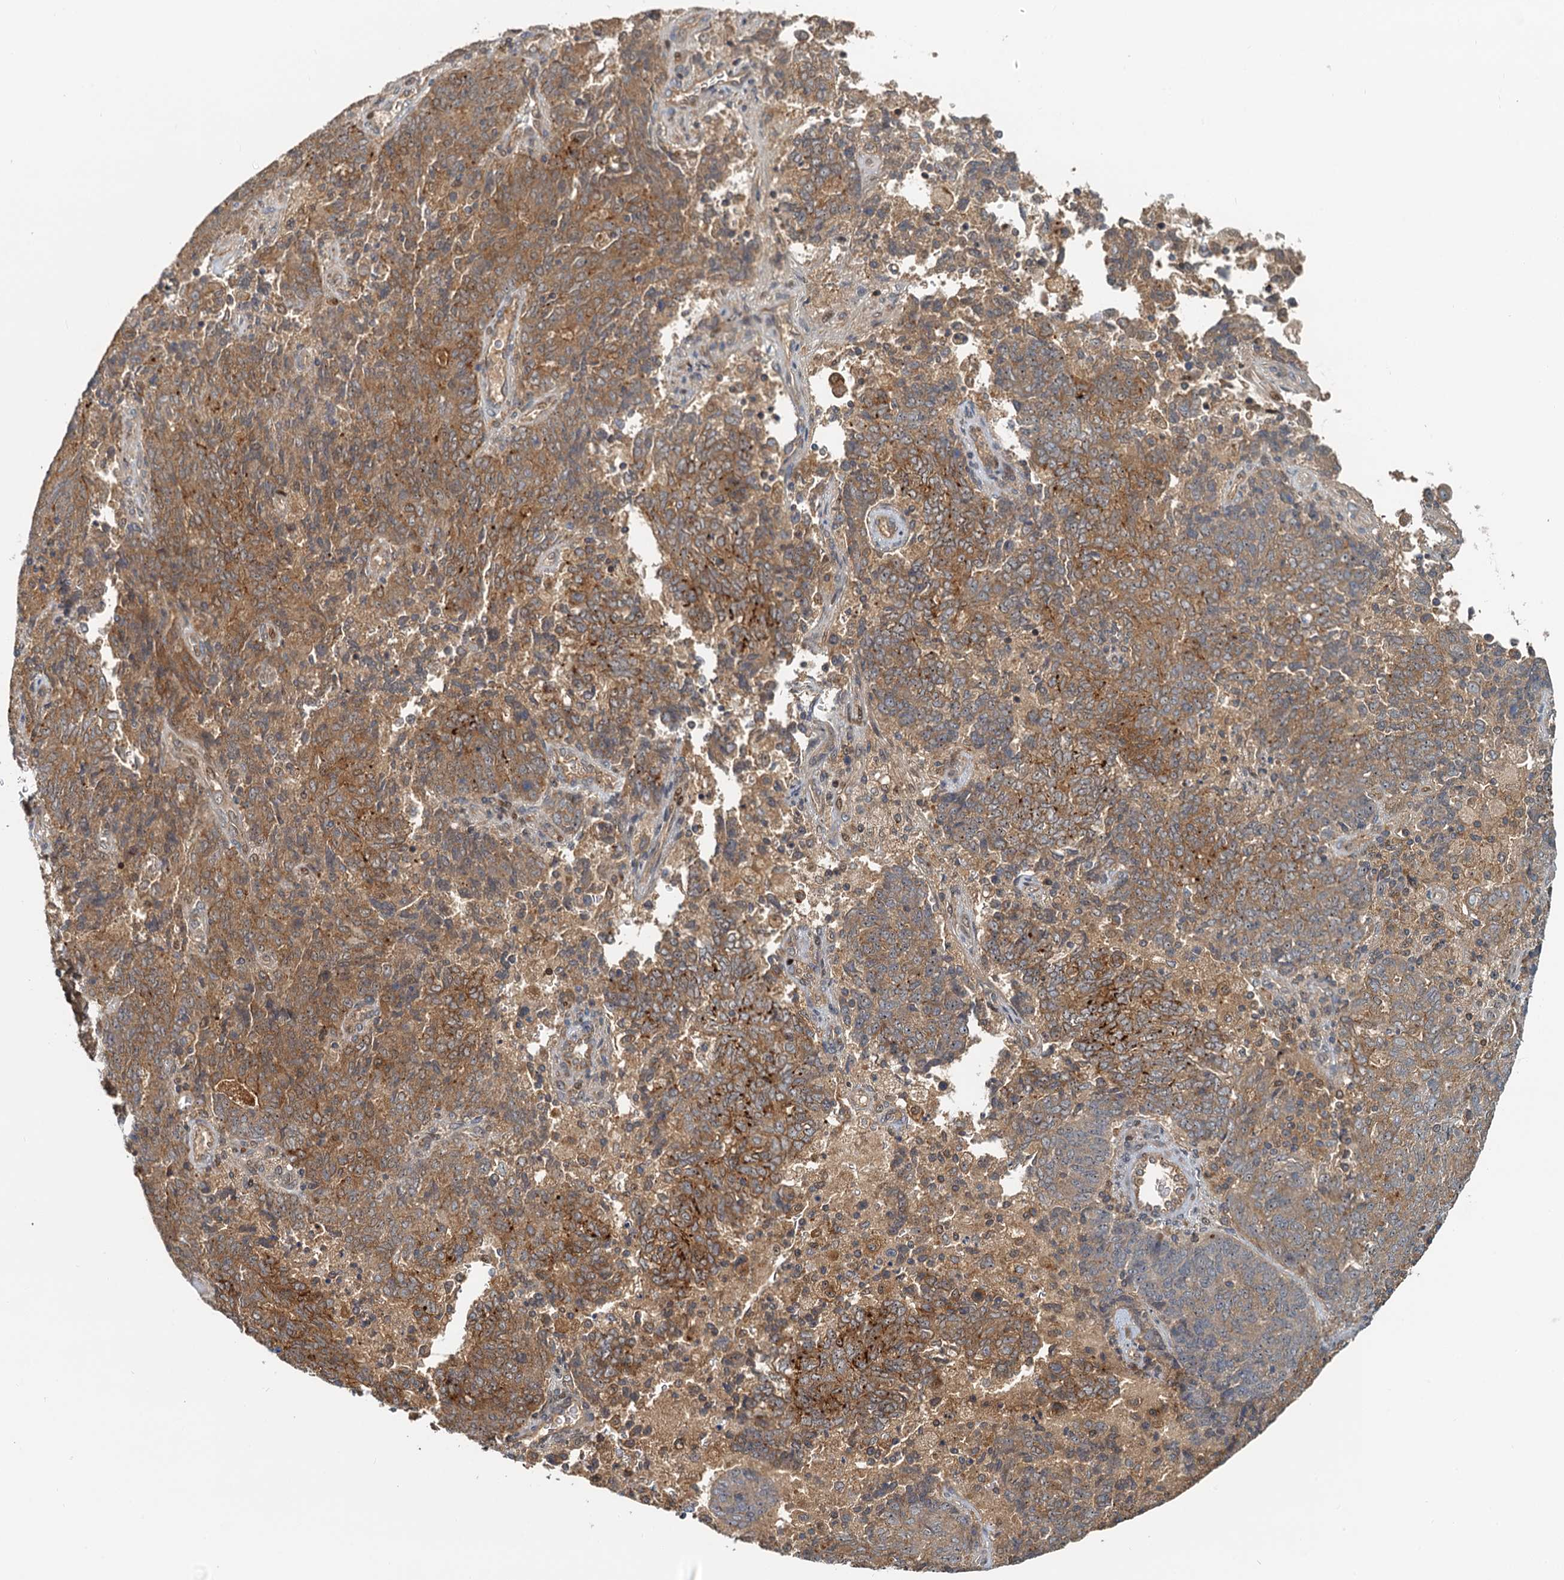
{"staining": {"intensity": "moderate", "quantity": ">75%", "location": "cytoplasmic/membranous"}, "tissue": "endometrial cancer", "cell_type": "Tumor cells", "image_type": "cancer", "snomed": [{"axis": "morphology", "description": "Adenocarcinoma, NOS"}, {"axis": "topography", "description": "Endometrium"}], "caption": "This histopathology image exhibits endometrial cancer (adenocarcinoma) stained with IHC to label a protein in brown. The cytoplasmic/membranous of tumor cells show moderate positivity for the protein. Nuclei are counter-stained blue.", "gene": "TOLLIP", "patient": {"sex": "female", "age": 80}}